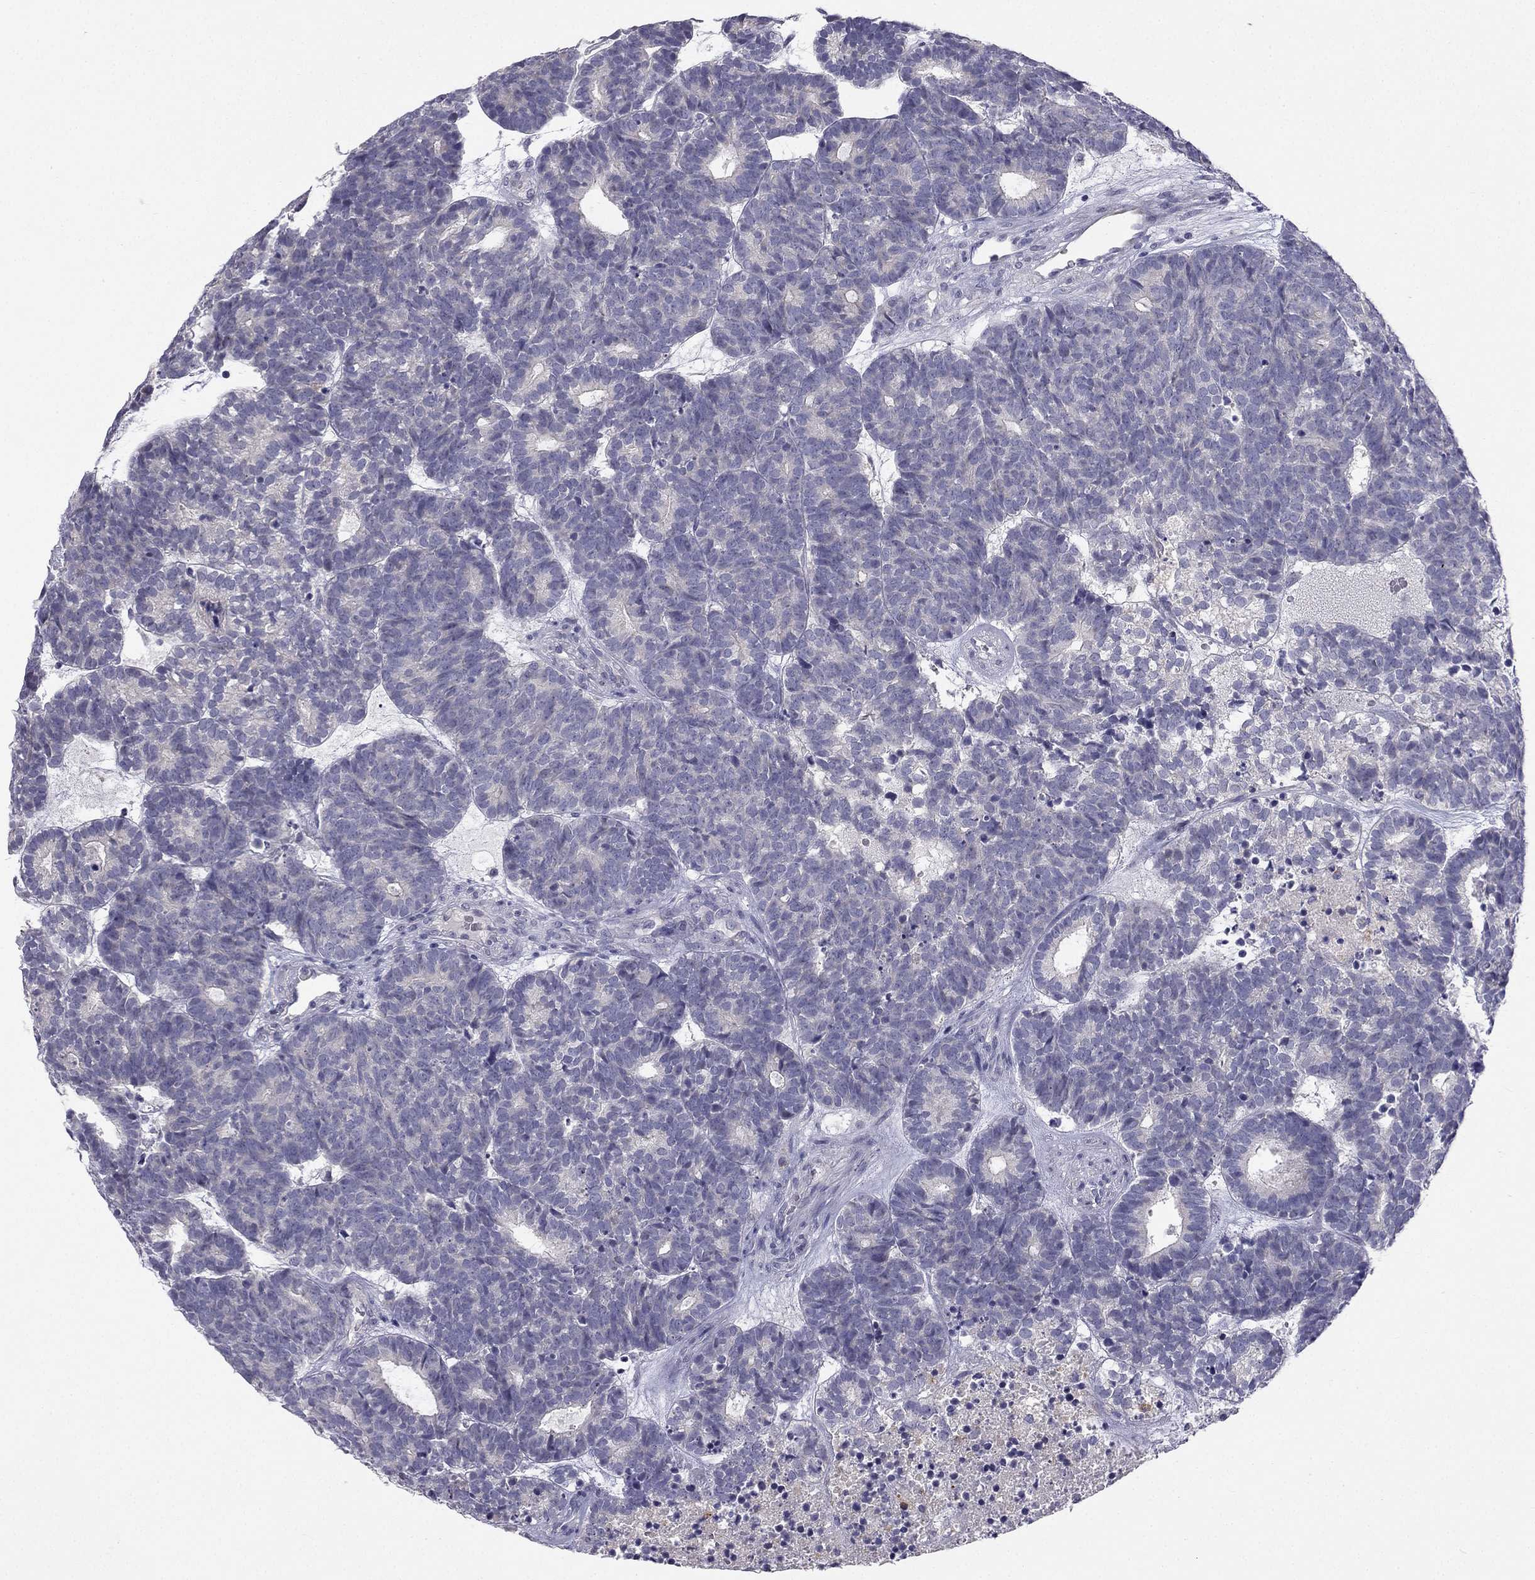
{"staining": {"intensity": "negative", "quantity": "none", "location": "none"}, "tissue": "head and neck cancer", "cell_type": "Tumor cells", "image_type": "cancer", "snomed": [{"axis": "morphology", "description": "Adenocarcinoma, NOS"}, {"axis": "topography", "description": "Head-Neck"}], "caption": "This histopathology image is of head and neck cancer stained with IHC to label a protein in brown with the nuclei are counter-stained blue. There is no staining in tumor cells.", "gene": "C16orf89", "patient": {"sex": "female", "age": 81}}